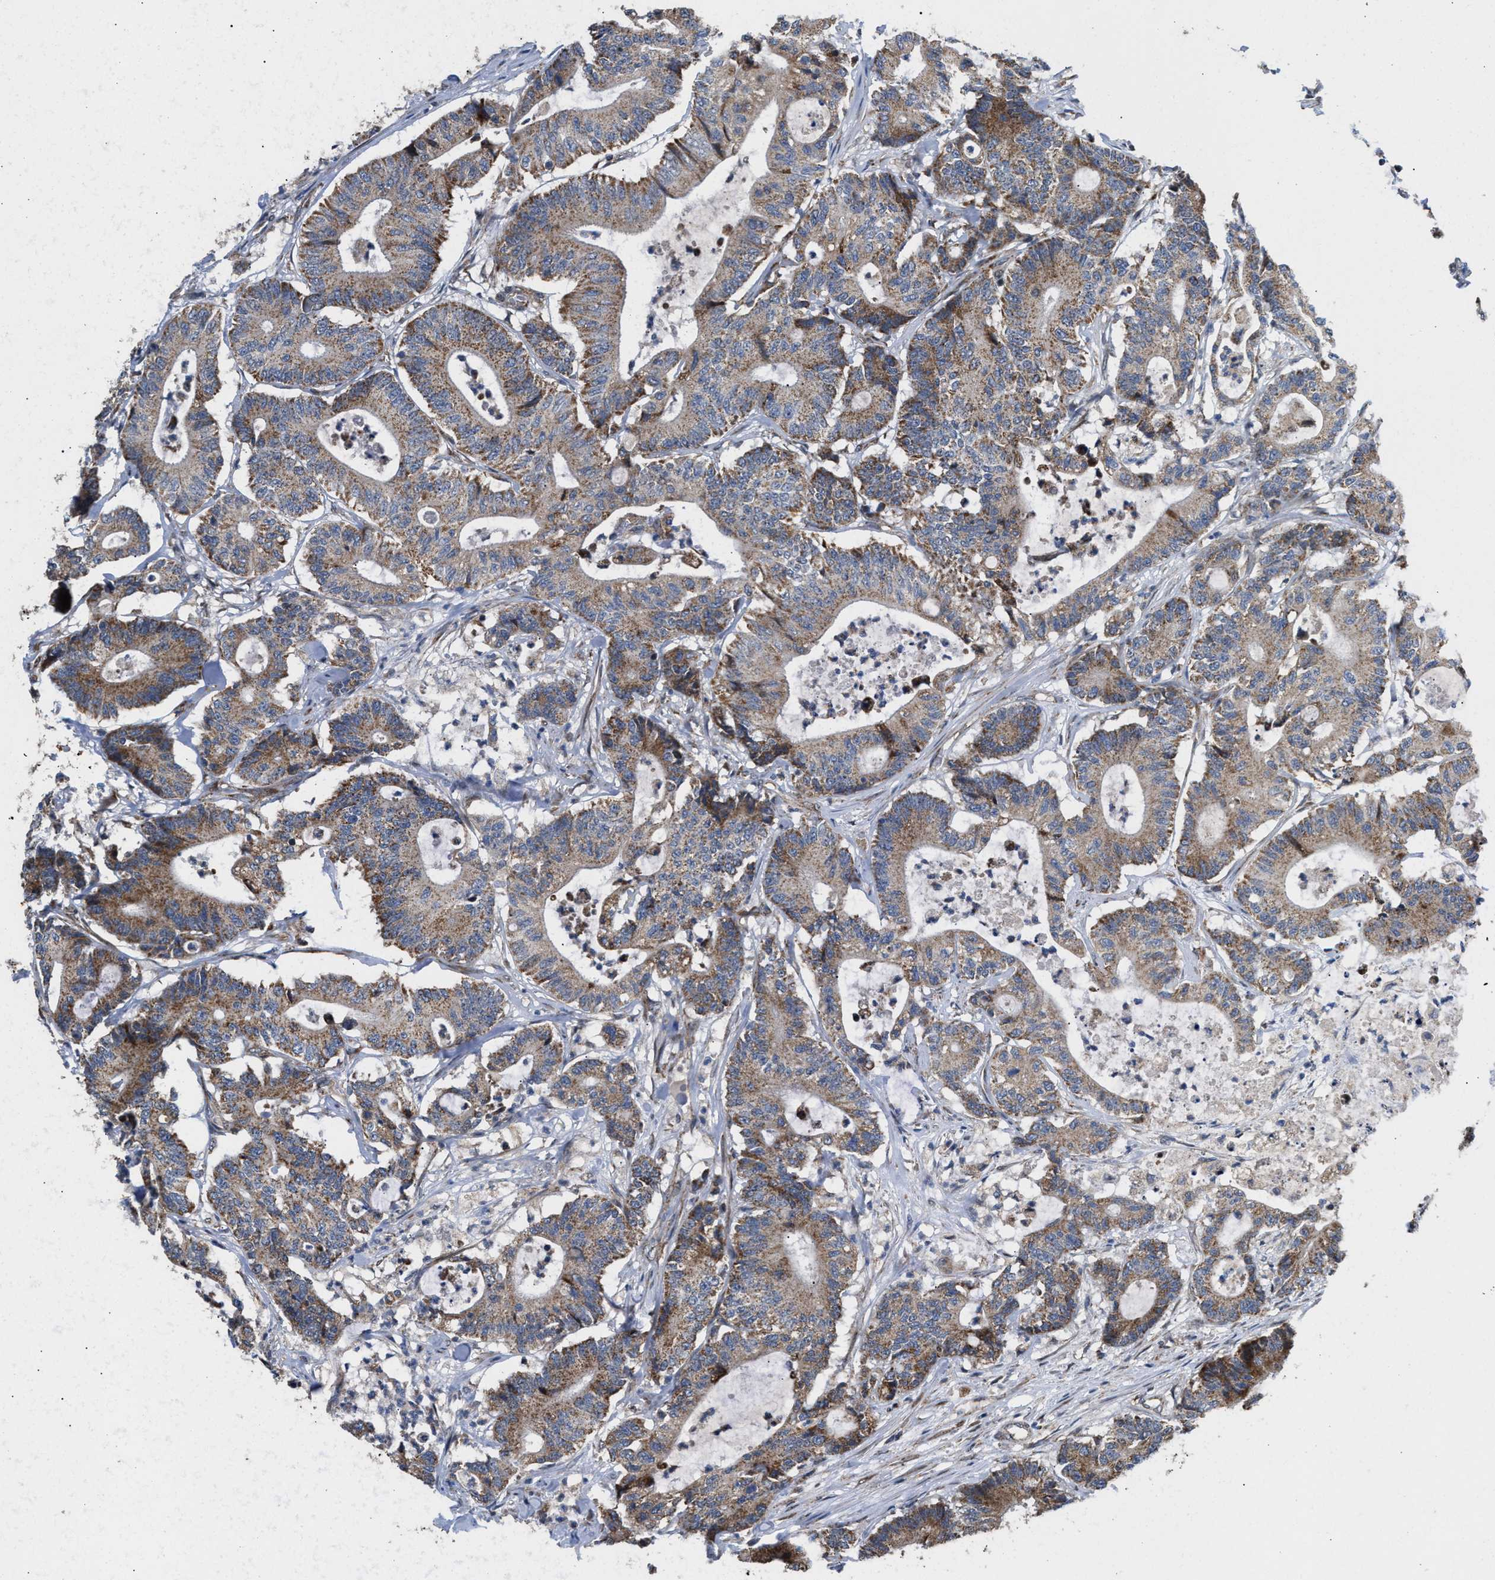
{"staining": {"intensity": "weak", "quantity": ">75%", "location": "cytoplasmic/membranous"}, "tissue": "colorectal cancer", "cell_type": "Tumor cells", "image_type": "cancer", "snomed": [{"axis": "morphology", "description": "Adenocarcinoma, NOS"}, {"axis": "topography", "description": "Colon"}], "caption": "Weak cytoplasmic/membranous expression is seen in approximately >75% of tumor cells in colorectal cancer.", "gene": "TACO1", "patient": {"sex": "female", "age": 84}}